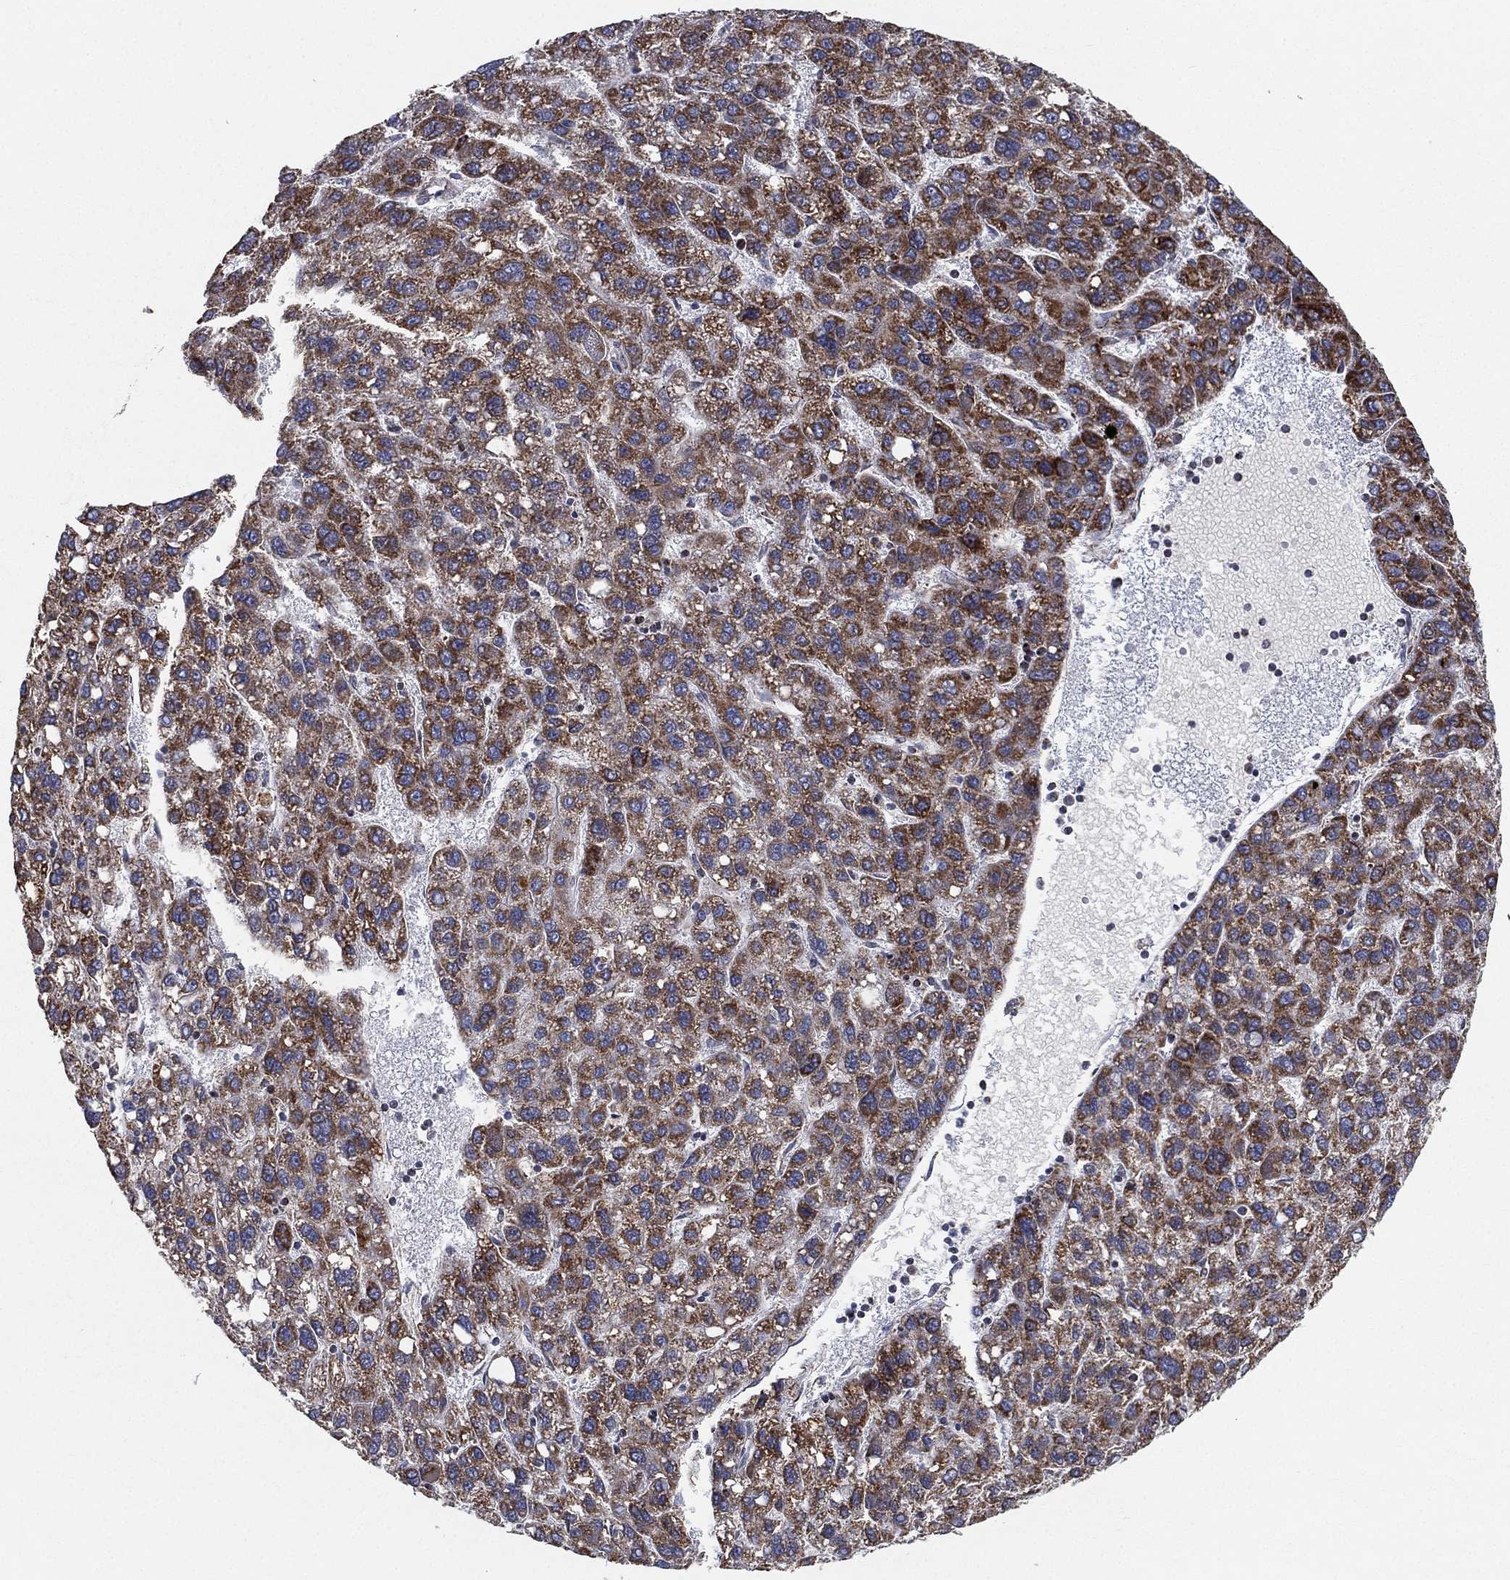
{"staining": {"intensity": "moderate", "quantity": "25%-75%", "location": "cytoplasmic/membranous"}, "tissue": "liver cancer", "cell_type": "Tumor cells", "image_type": "cancer", "snomed": [{"axis": "morphology", "description": "Carcinoma, Hepatocellular, NOS"}, {"axis": "topography", "description": "Liver"}], "caption": "About 25%-75% of tumor cells in liver hepatocellular carcinoma demonstrate moderate cytoplasmic/membranous protein staining as visualized by brown immunohistochemical staining.", "gene": "PSMG4", "patient": {"sex": "female", "age": 82}}